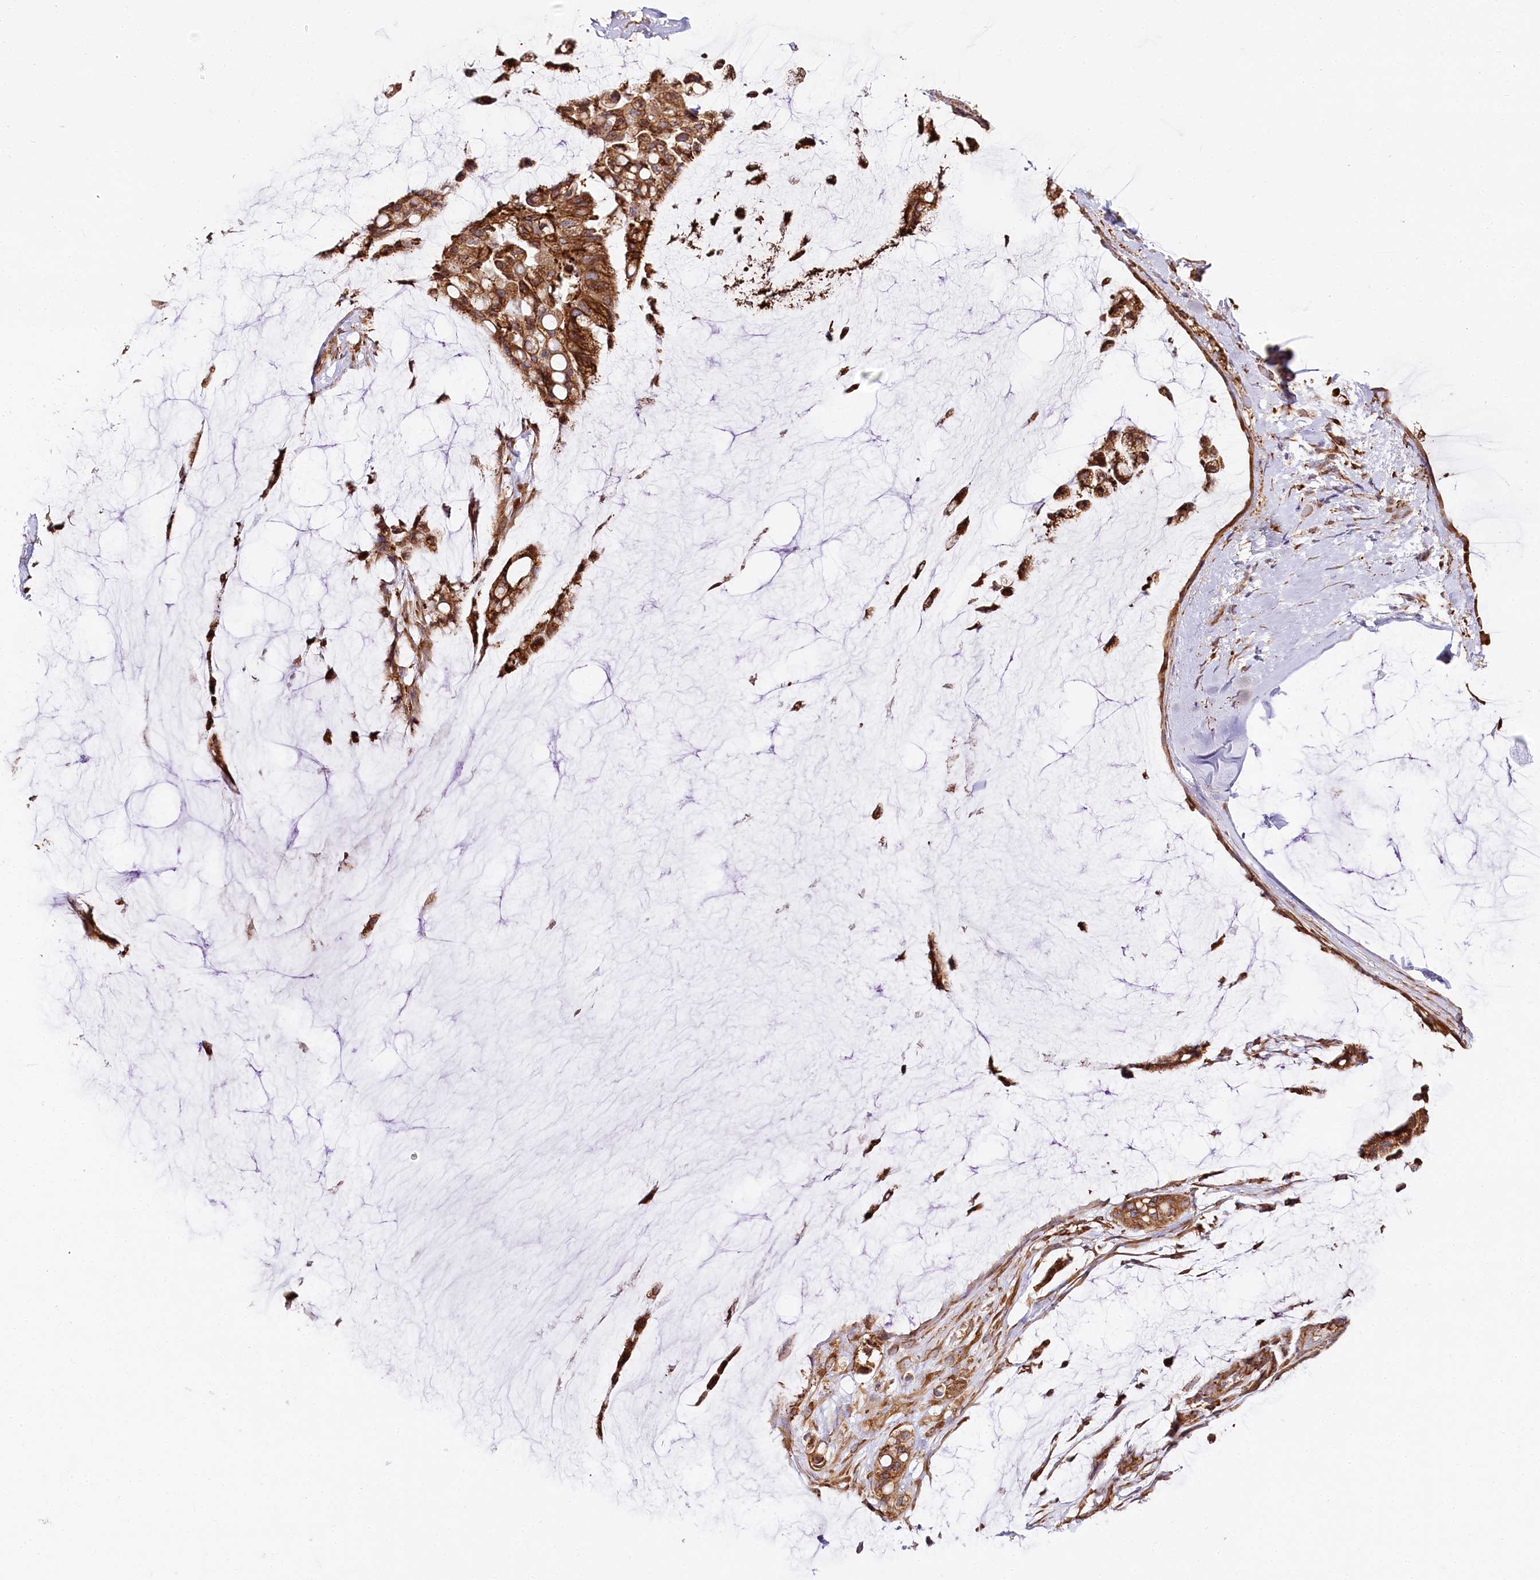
{"staining": {"intensity": "strong", "quantity": ">75%", "location": "cytoplasmic/membranous"}, "tissue": "ovarian cancer", "cell_type": "Tumor cells", "image_type": "cancer", "snomed": [{"axis": "morphology", "description": "Cystadenocarcinoma, mucinous, NOS"}, {"axis": "topography", "description": "Ovary"}], "caption": "This photomicrograph shows mucinous cystadenocarcinoma (ovarian) stained with IHC to label a protein in brown. The cytoplasmic/membranous of tumor cells show strong positivity for the protein. Nuclei are counter-stained blue.", "gene": "CNPY2", "patient": {"sex": "female", "age": 39}}